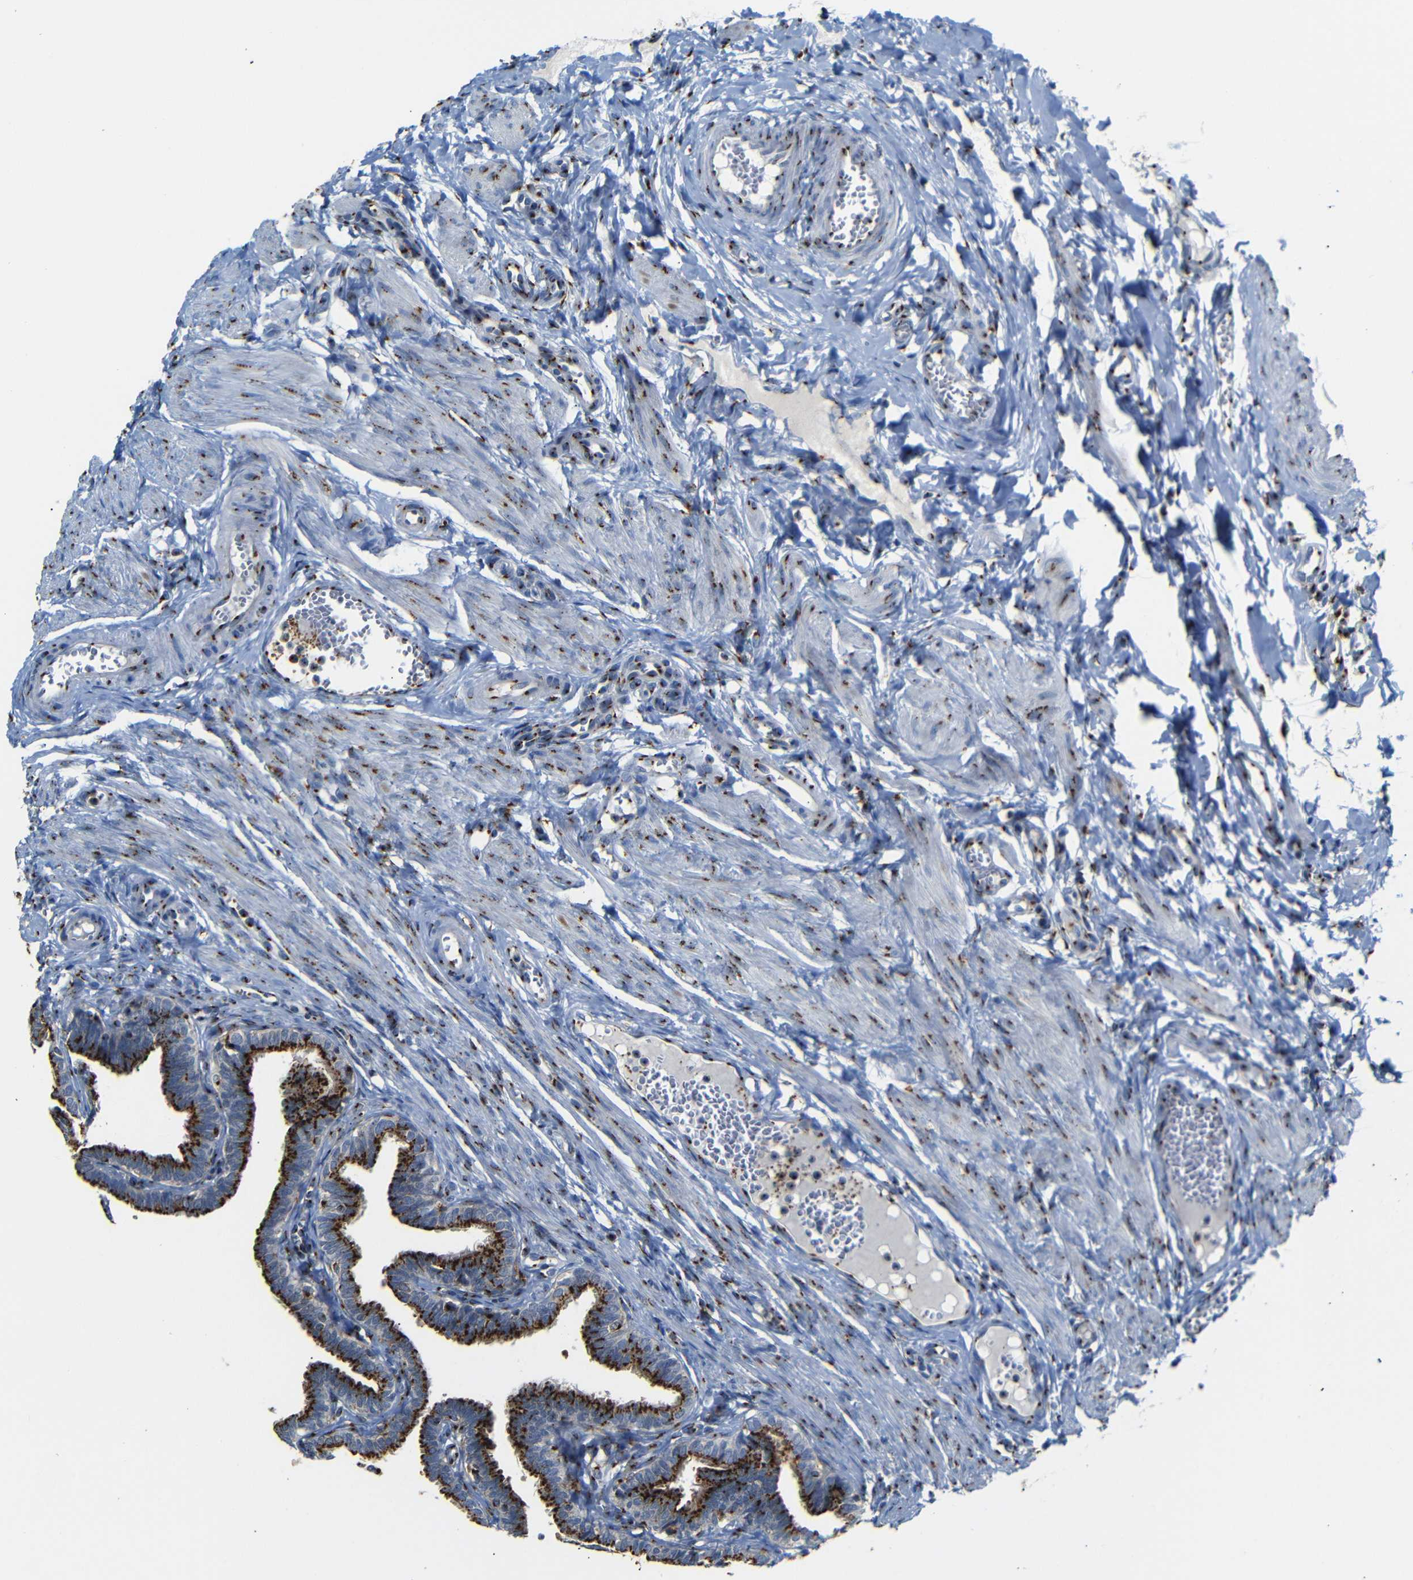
{"staining": {"intensity": "strong", "quantity": ">75%", "location": "cytoplasmic/membranous"}, "tissue": "fallopian tube", "cell_type": "Glandular cells", "image_type": "normal", "snomed": [{"axis": "morphology", "description": "Normal tissue, NOS"}, {"axis": "topography", "description": "Fallopian tube"}, {"axis": "topography", "description": "Ovary"}], "caption": "Immunohistochemistry staining of normal fallopian tube, which shows high levels of strong cytoplasmic/membranous staining in about >75% of glandular cells indicating strong cytoplasmic/membranous protein staining. The staining was performed using DAB (3,3'-diaminobenzidine) (brown) for protein detection and nuclei were counterstained in hematoxylin (blue).", "gene": "TGOLN2", "patient": {"sex": "female", "age": 23}}